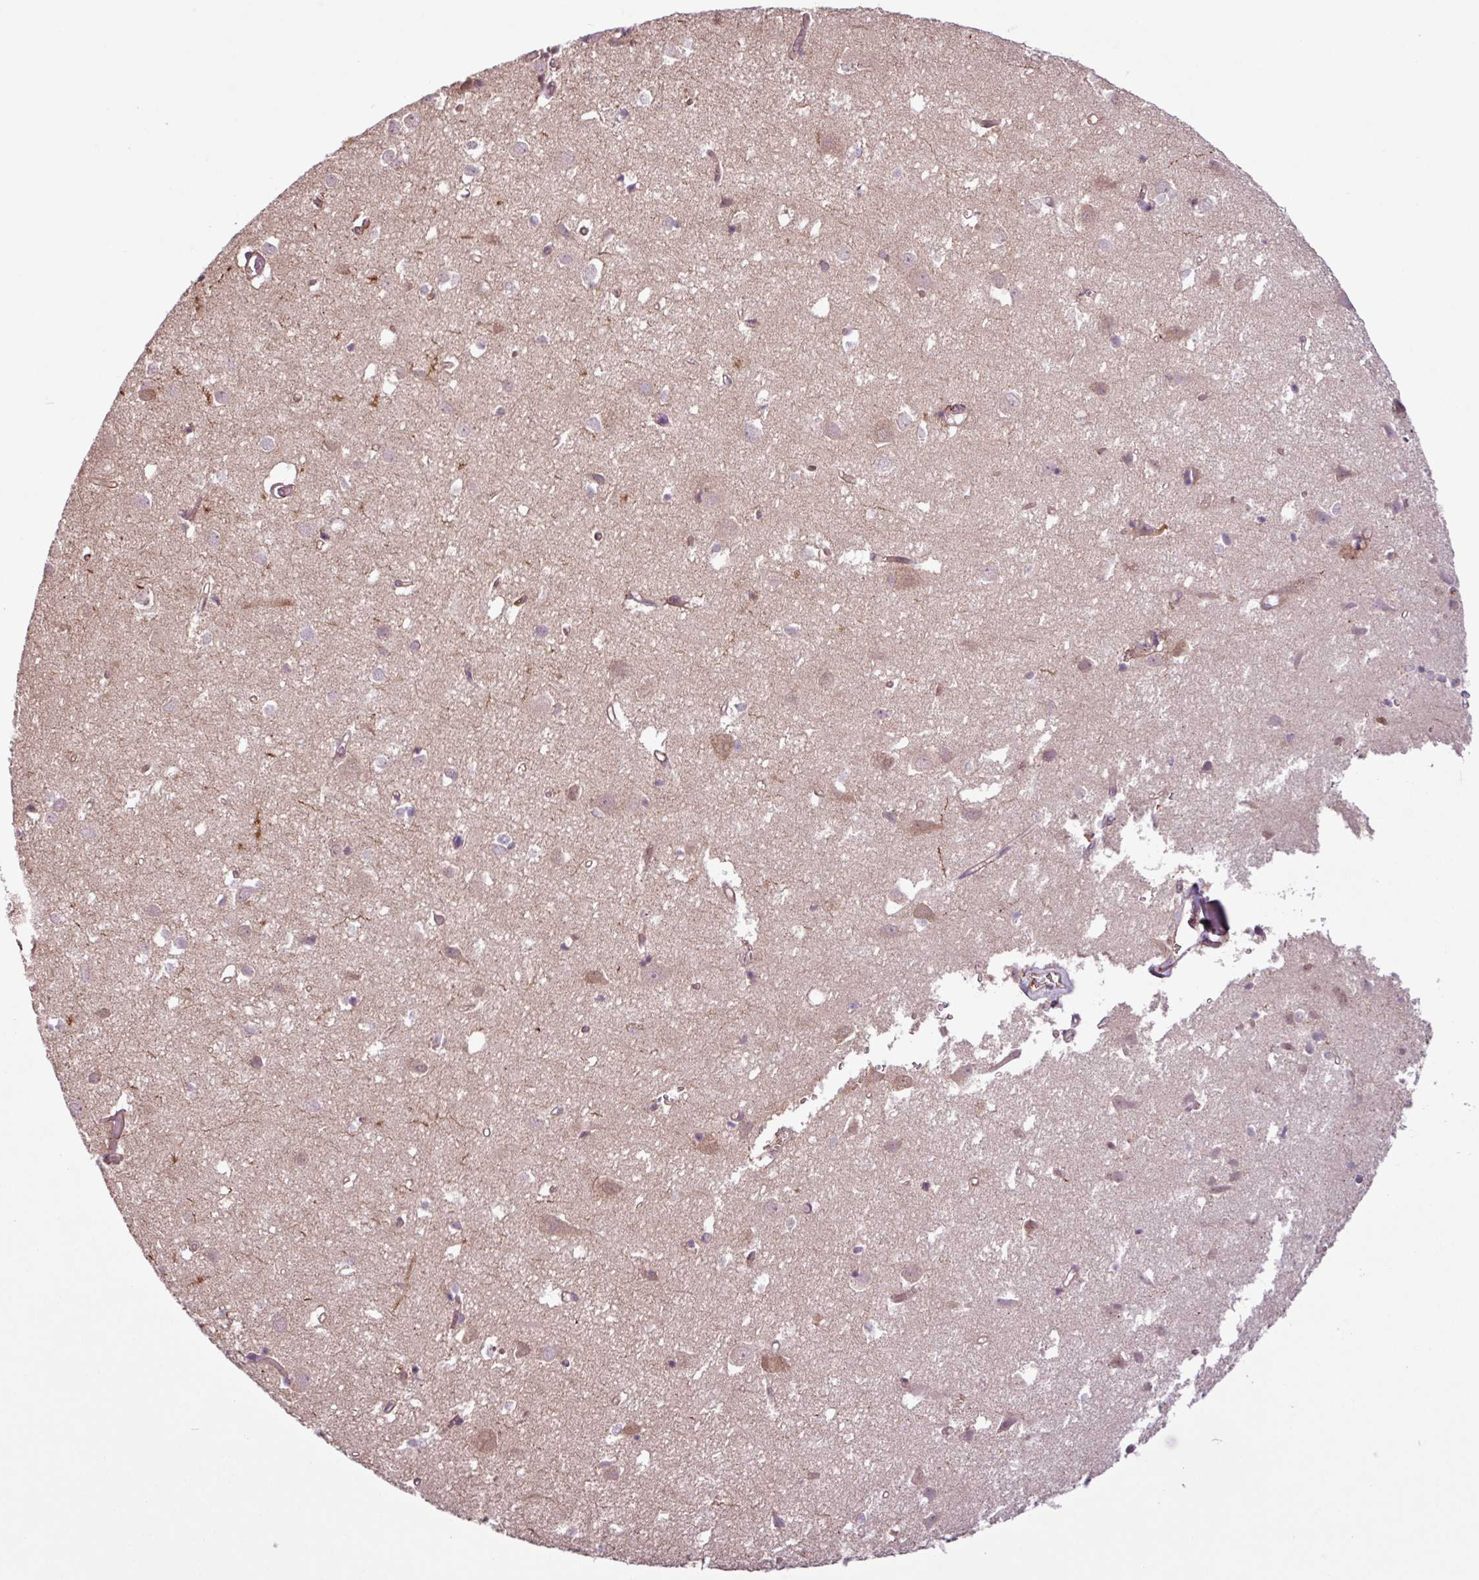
{"staining": {"intensity": "moderate", "quantity": "<25%", "location": "cytoplasmic/membranous"}, "tissue": "cerebral cortex", "cell_type": "Endothelial cells", "image_type": "normal", "snomed": [{"axis": "morphology", "description": "Normal tissue, NOS"}, {"axis": "topography", "description": "Cerebral cortex"}], "caption": "The histopathology image displays staining of normal cerebral cortex, revealing moderate cytoplasmic/membranous protein positivity (brown color) within endothelial cells.", "gene": "C4A", "patient": {"sex": "male", "age": 70}}